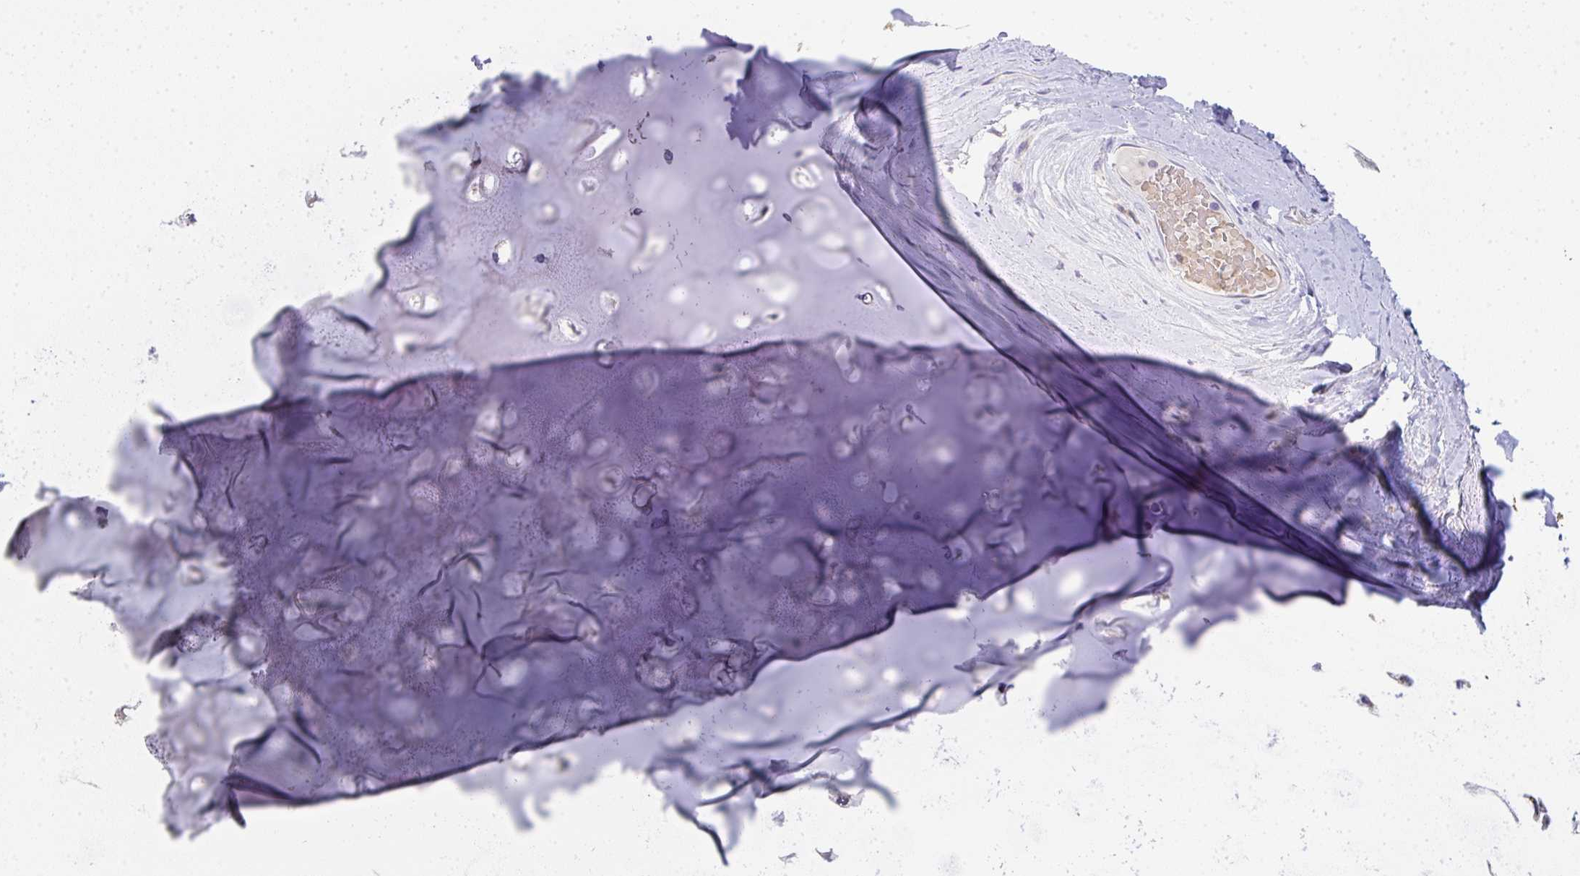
{"staining": {"intensity": "negative", "quantity": "none", "location": "none"}, "tissue": "adipose tissue", "cell_type": "Adipocytes", "image_type": "normal", "snomed": [{"axis": "morphology", "description": "Normal tissue, NOS"}, {"axis": "topography", "description": "Cartilage tissue"}, {"axis": "topography", "description": "Bronchus"}], "caption": "A histopathology image of human adipose tissue is negative for staining in adipocytes. (DAB (3,3'-diaminobenzidine) immunohistochemistry (IHC) with hematoxylin counter stain).", "gene": "RIOK1", "patient": {"sex": "male", "age": 64}}